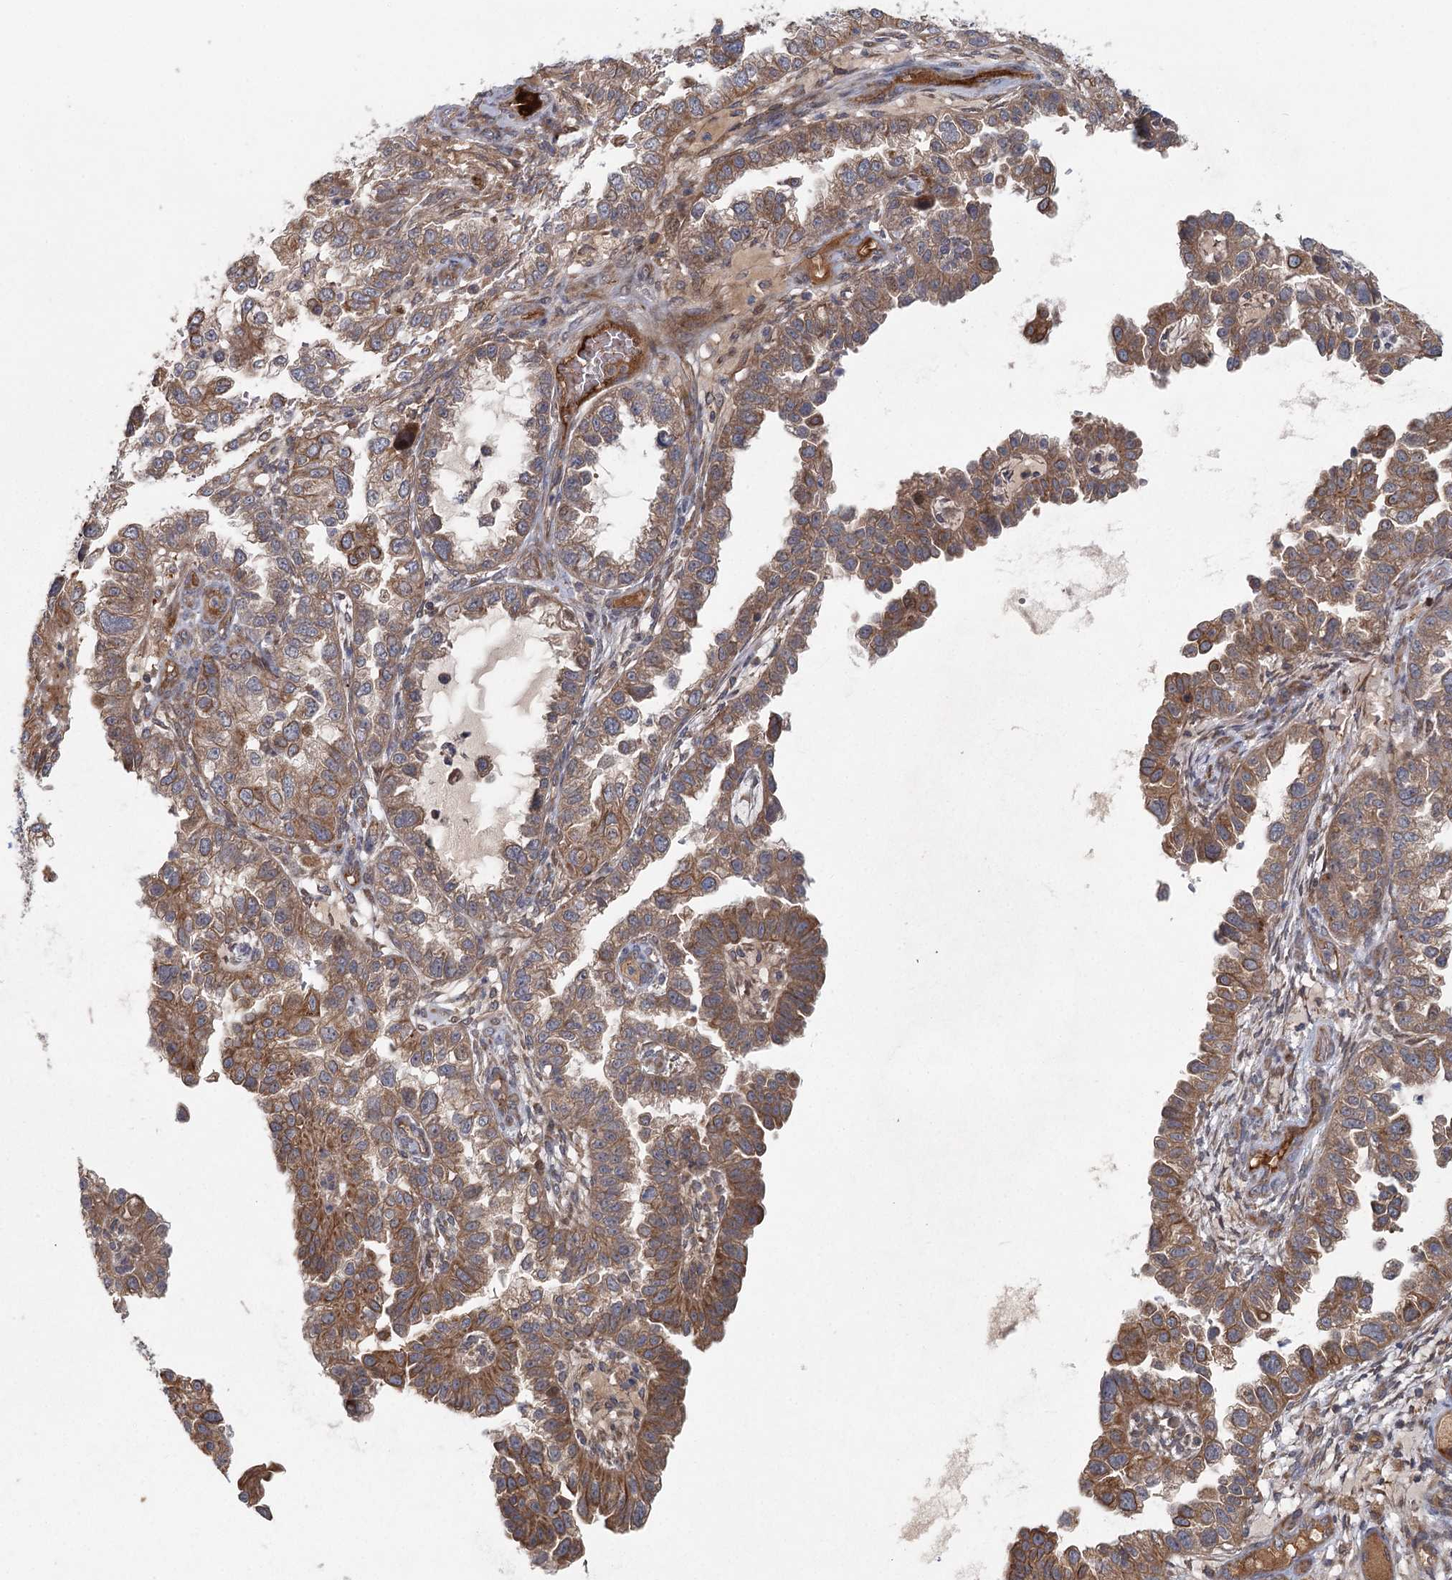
{"staining": {"intensity": "moderate", "quantity": ">75%", "location": "cytoplasmic/membranous"}, "tissue": "endometrial cancer", "cell_type": "Tumor cells", "image_type": "cancer", "snomed": [{"axis": "morphology", "description": "Adenocarcinoma, NOS"}, {"axis": "topography", "description": "Endometrium"}], "caption": "Endometrial cancer stained with immunohistochemistry (IHC) demonstrates moderate cytoplasmic/membranous positivity in approximately >75% of tumor cells.", "gene": "LRRC14B", "patient": {"sex": "female", "age": 85}}